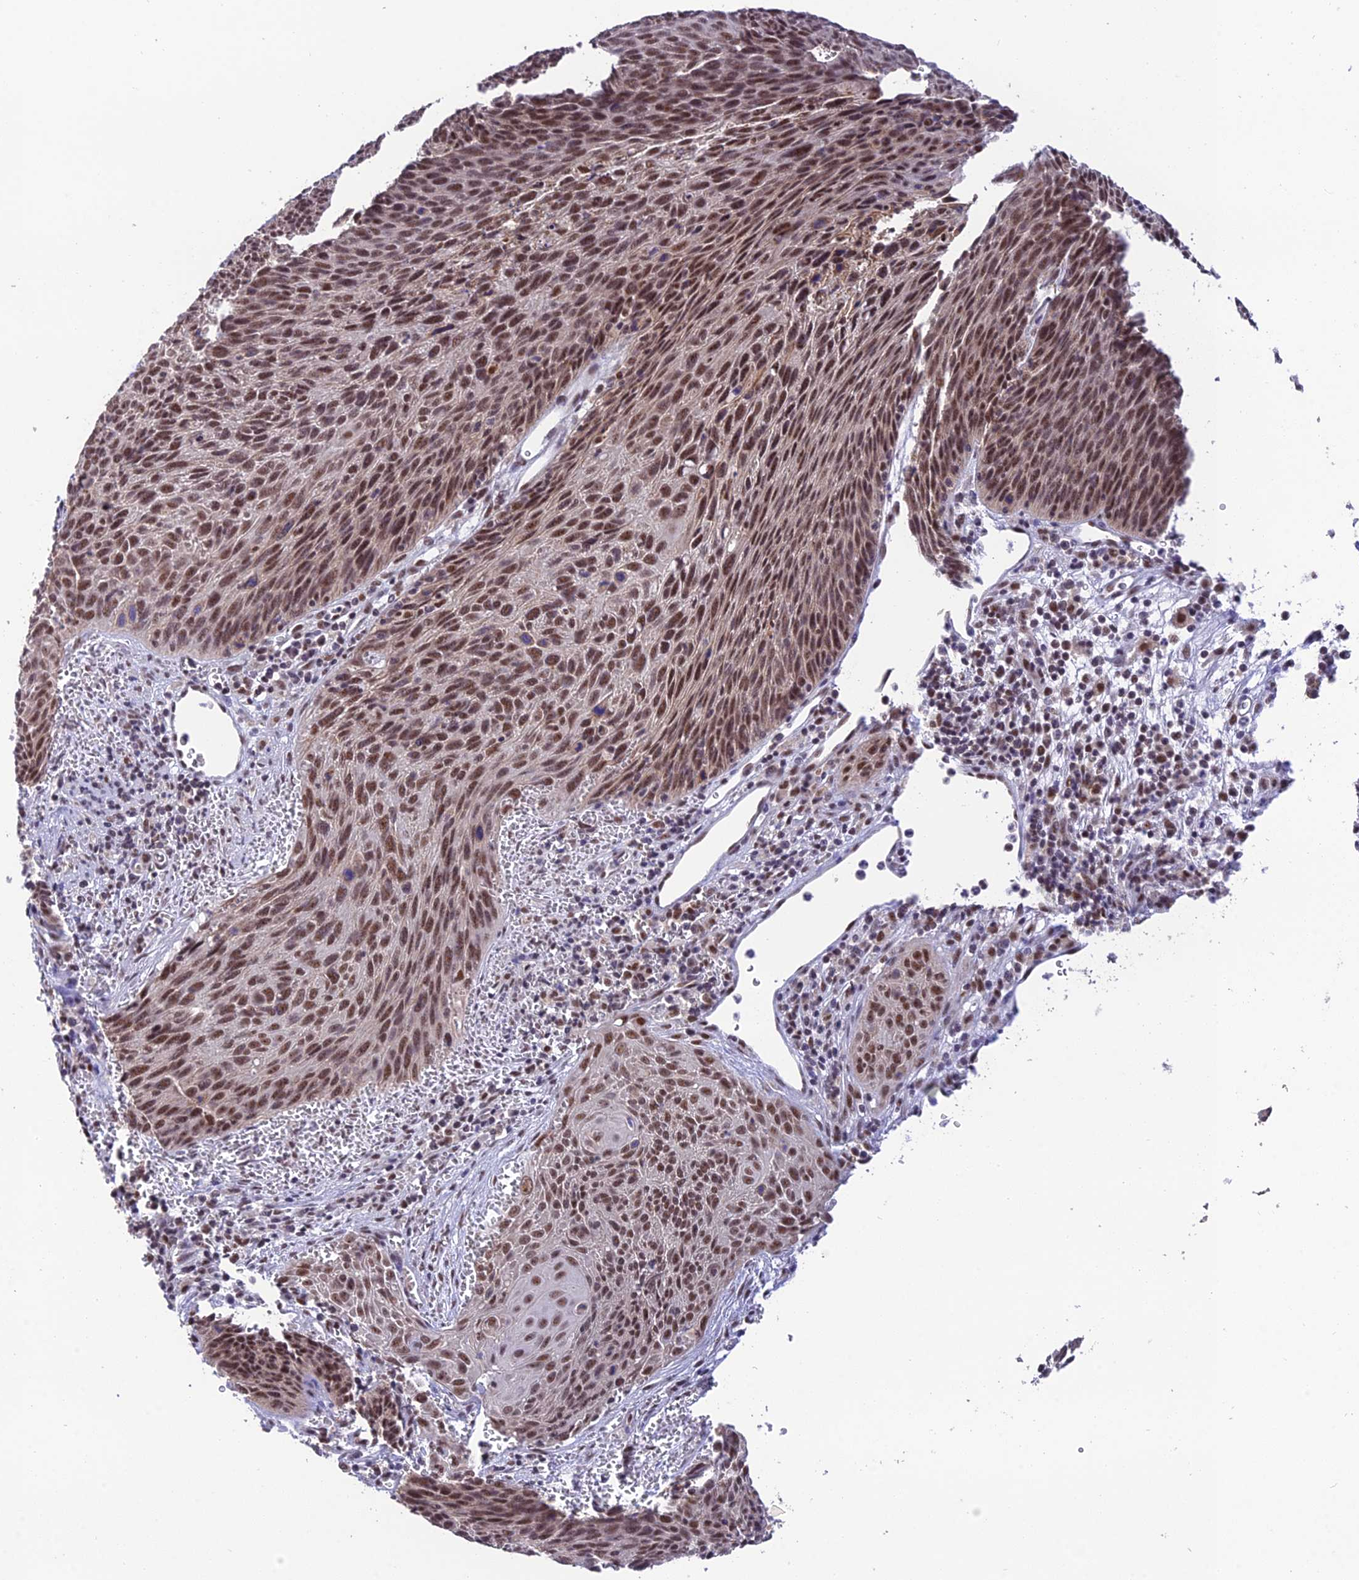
{"staining": {"intensity": "moderate", "quantity": ">75%", "location": "nuclear"}, "tissue": "cervical cancer", "cell_type": "Tumor cells", "image_type": "cancer", "snomed": [{"axis": "morphology", "description": "Squamous cell carcinoma, NOS"}, {"axis": "topography", "description": "Cervix"}], "caption": "Human cervical squamous cell carcinoma stained with a protein marker shows moderate staining in tumor cells.", "gene": "THOC7", "patient": {"sex": "female", "age": 55}}